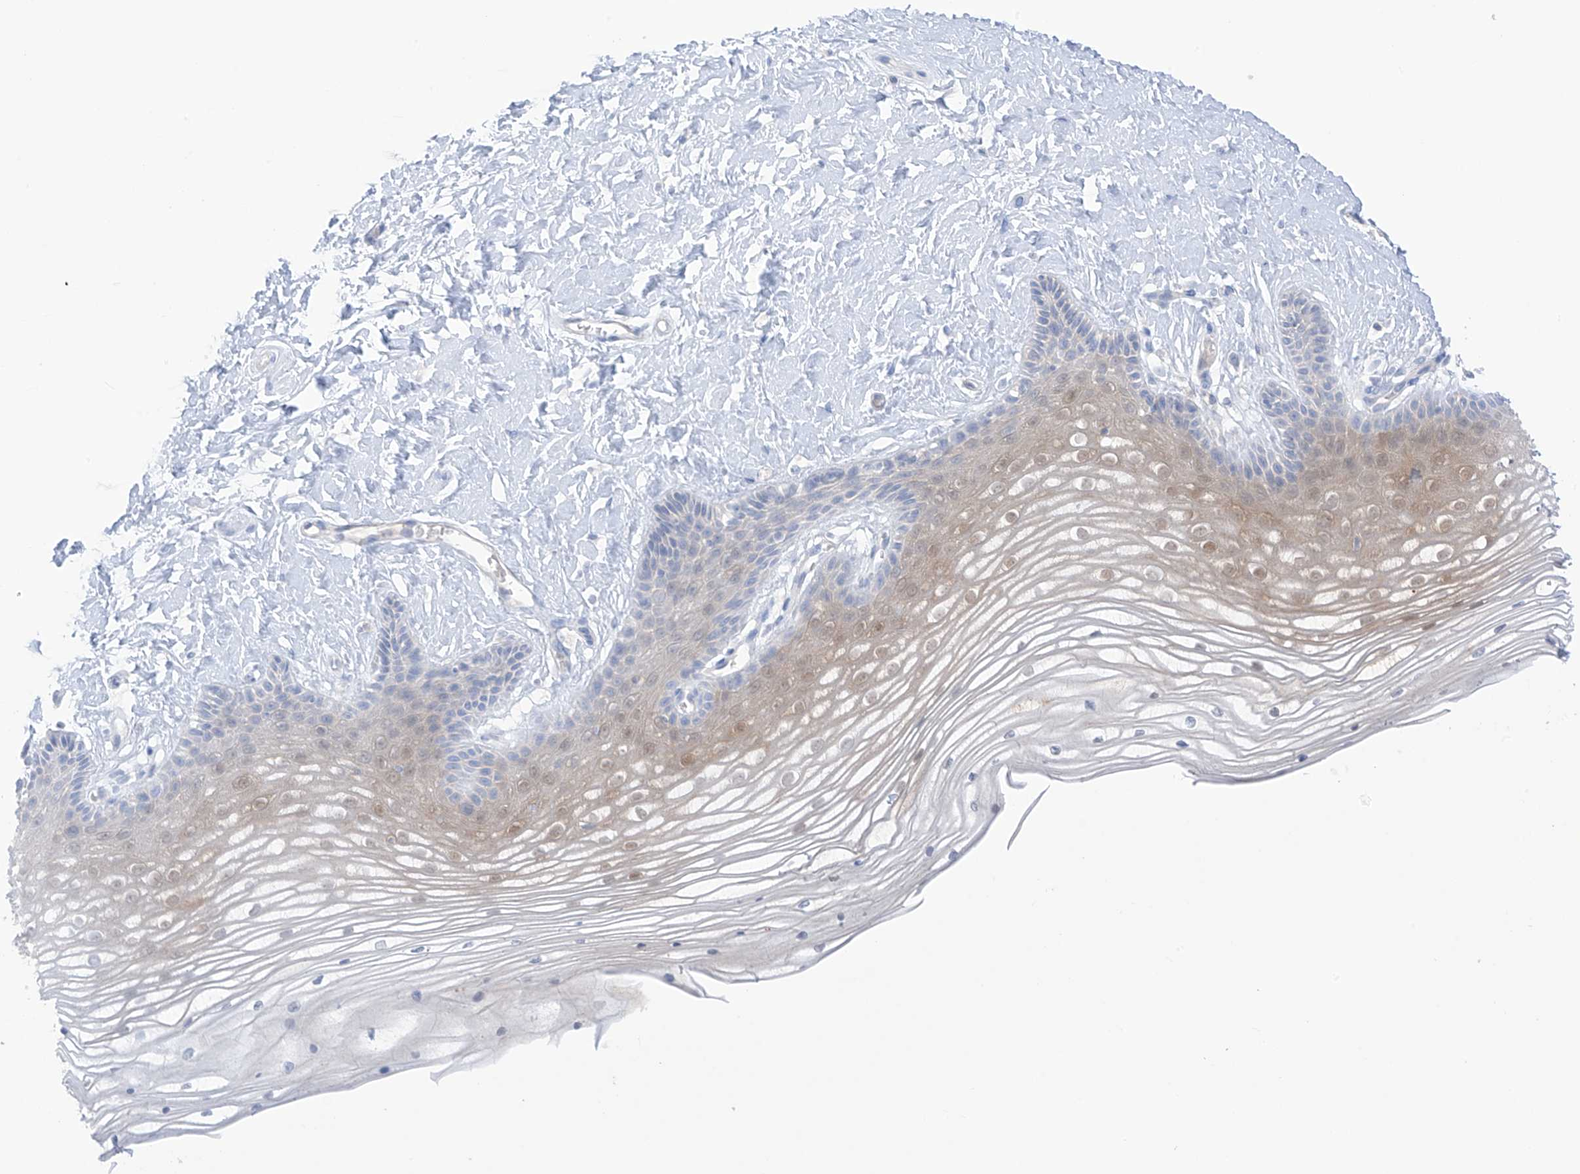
{"staining": {"intensity": "moderate", "quantity": "<25%", "location": "cytoplasmic/membranous,nuclear"}, "tissue": "vagina", "cell_type": "Squamous epithelial cells", "image_type": "normal", "snomed": [{"axis": "morphology", "description": "Normal tissue, NOS"}, {"axis": "topography", "description": "Vagina"}, {"axis": "topography", "description": "Cervix"}], "caption": "Immunohistochemistry (IHC) histopathology image of normal vagina: human vagina stained using immunohistochemistry (IHC) displays low levels of moderate protein expression localized specifically in the cytoplasmic/membranous,nuclear of squamous epithelial cells, appearing as a cytoplasmic/membranous,nuclear brown color.", "gene": "TRMU", "patient": {"sex": "female", "age": 40}}